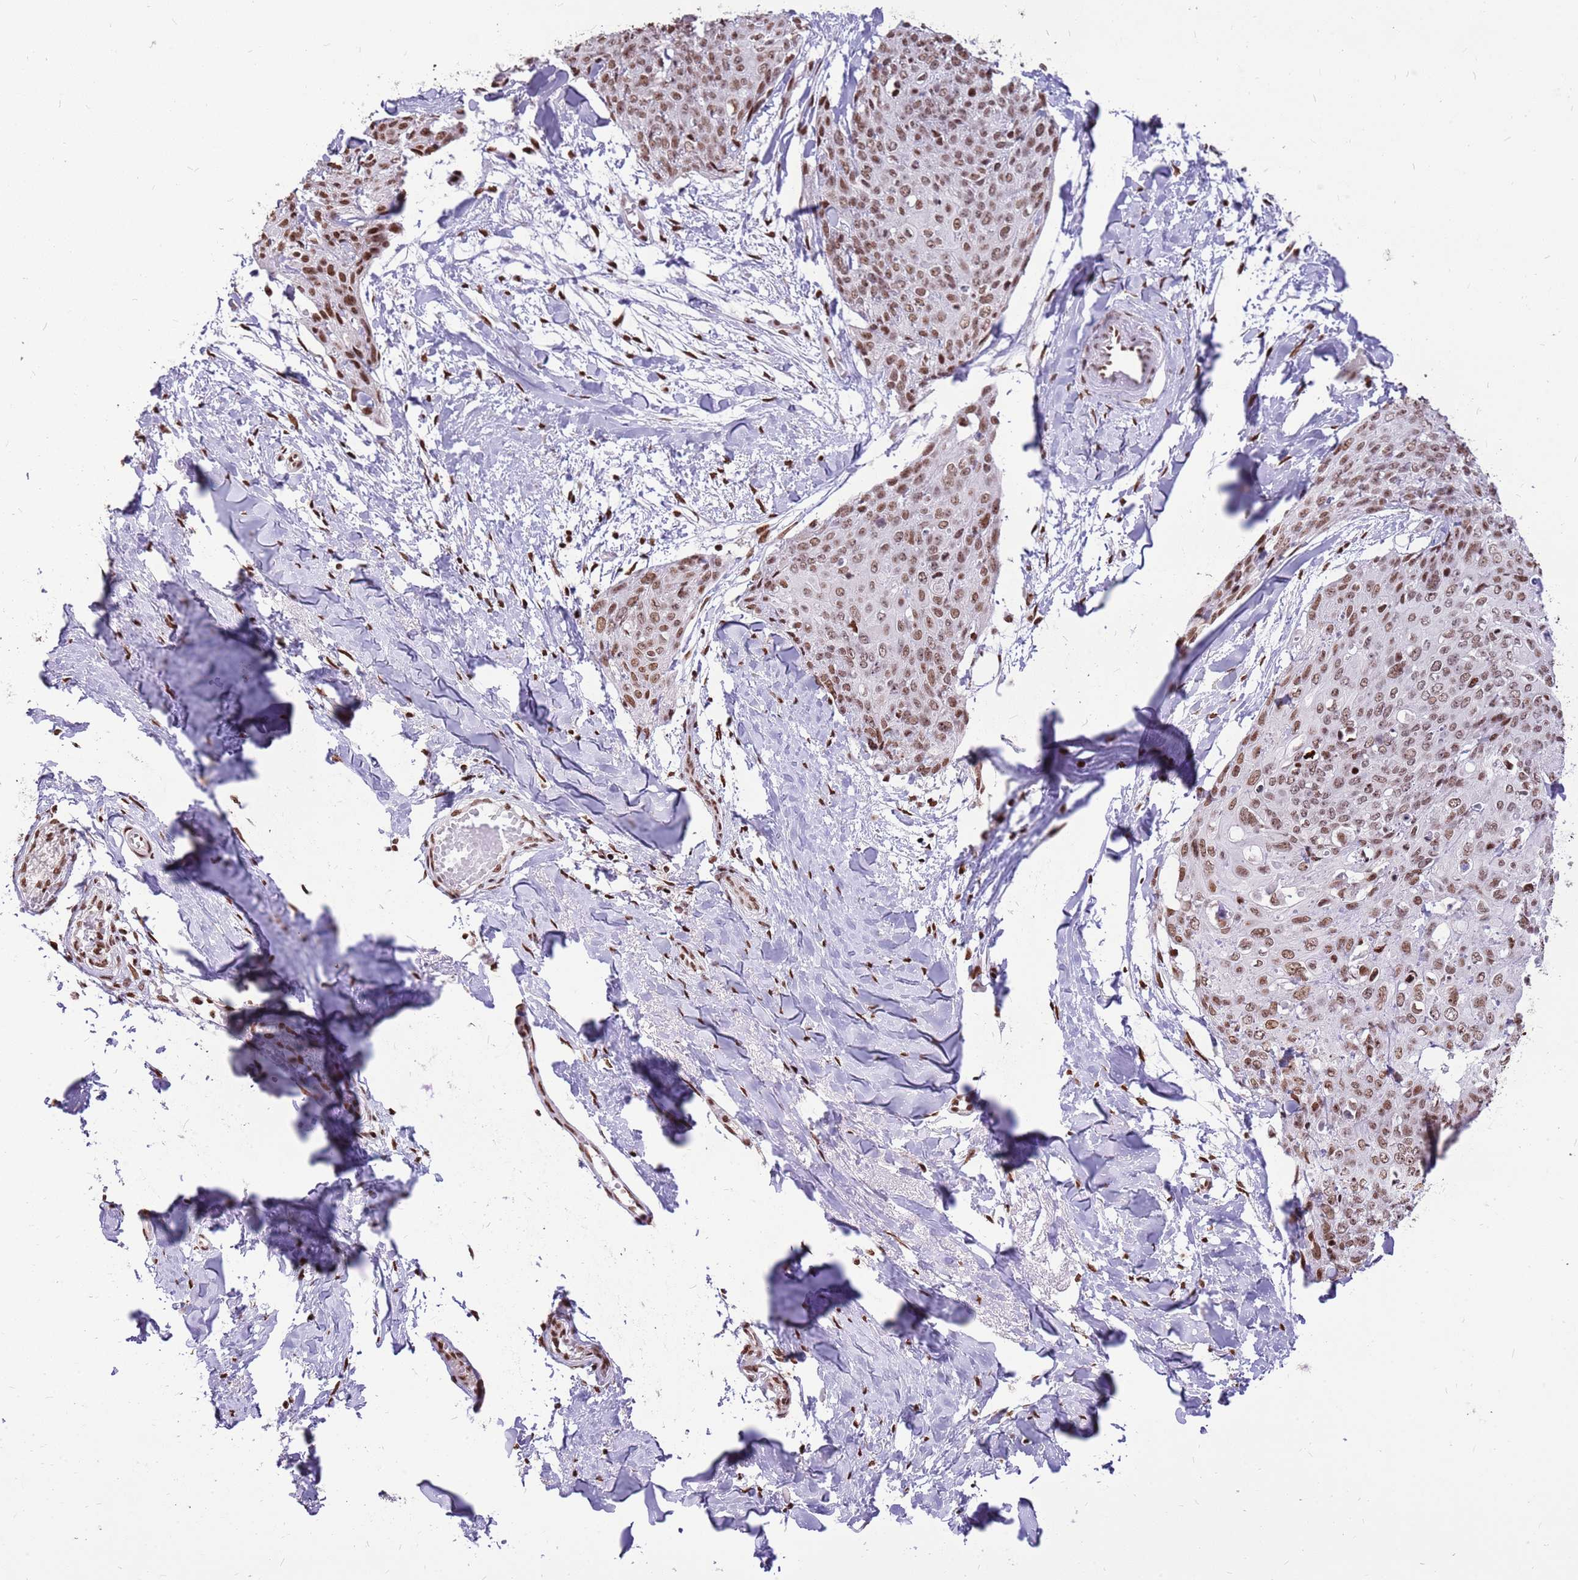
{"staining": {"intensity": "moderate", "quantity": ">75%", "location": "nuclear"}, "tissue": "skin cancer", "cell_type": "Tumor cells", "image_type": "cancer", "snomed": [{"axis": "morphology", "description": "Squamous cell carcinoma, NOS"}, {"axis": "topography", "description": "Skin"}, {"axis": "topography", "description": "Vulva"}], "caption": "Skin cancer (squamous cell carcinoma) was stained to show a protein in brown. There is medium levels of moderate nuclear positivity in about >75% of tumor cells. The staining is performed using DAB (3,3'-diaminobenzidine) brown chromogen to label protein expression. The nuclei are counter-stained blue using hematoxylin.", "gene": "WASHC4", "patient": {"sex": "female", "age": 85}}